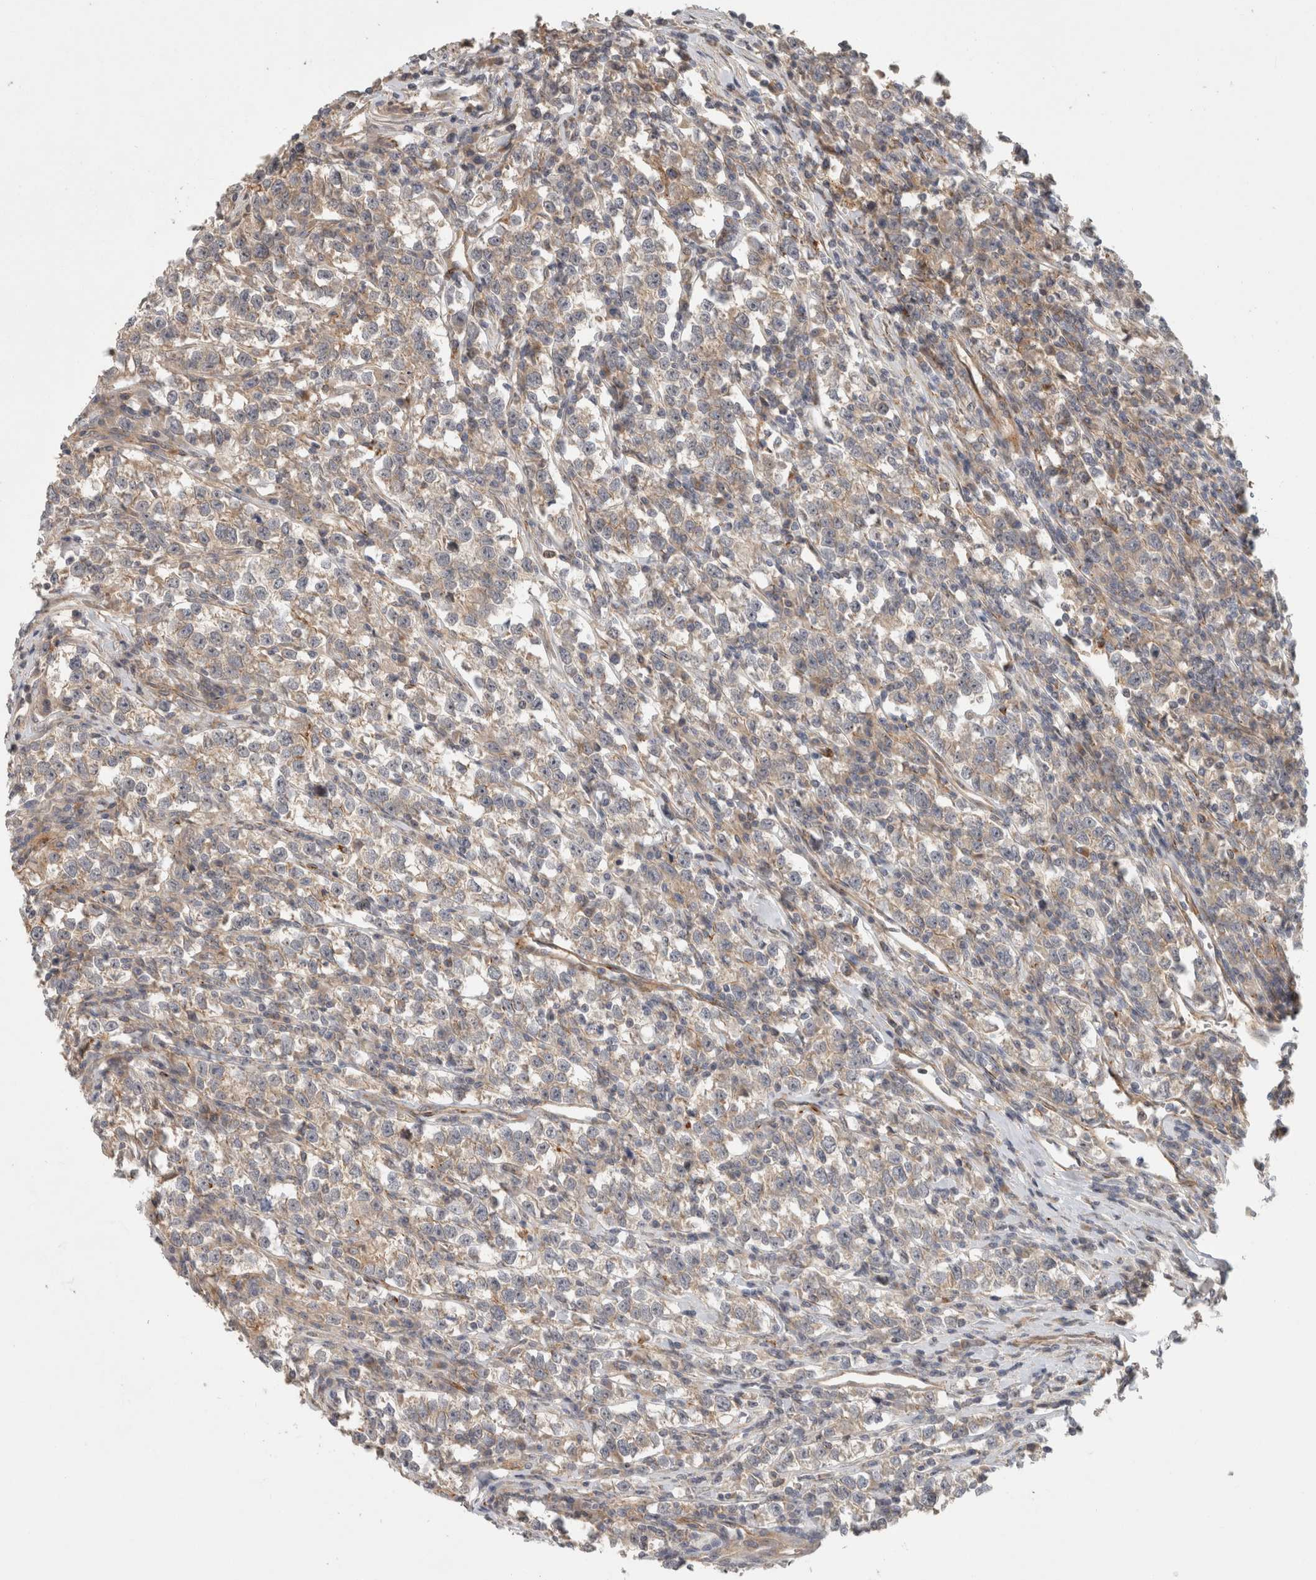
{"staining": {"intensity": "weak", "quantity": "25%-75%", "location": "cytoplasmic/membranous"}, "tissue": "testis cancer", "cell_type": "Tumor cells", "image_type": "cancer", "snomed": [{"axis": "morphology", "description": "Normal tissue, NOS"}, {"axis": "morphology", "description": "Seminoma, NOS"}, {"axis": "topography", "description": "Testis"}], "caption": "Human testis seminoma stained with a brown dye displays weak cytoplasmic/membranous positive expression in about 25%-75% of tumor cells.", "gene": "SIPA1L2", "patient": {"sex": "male", "age": 43}}